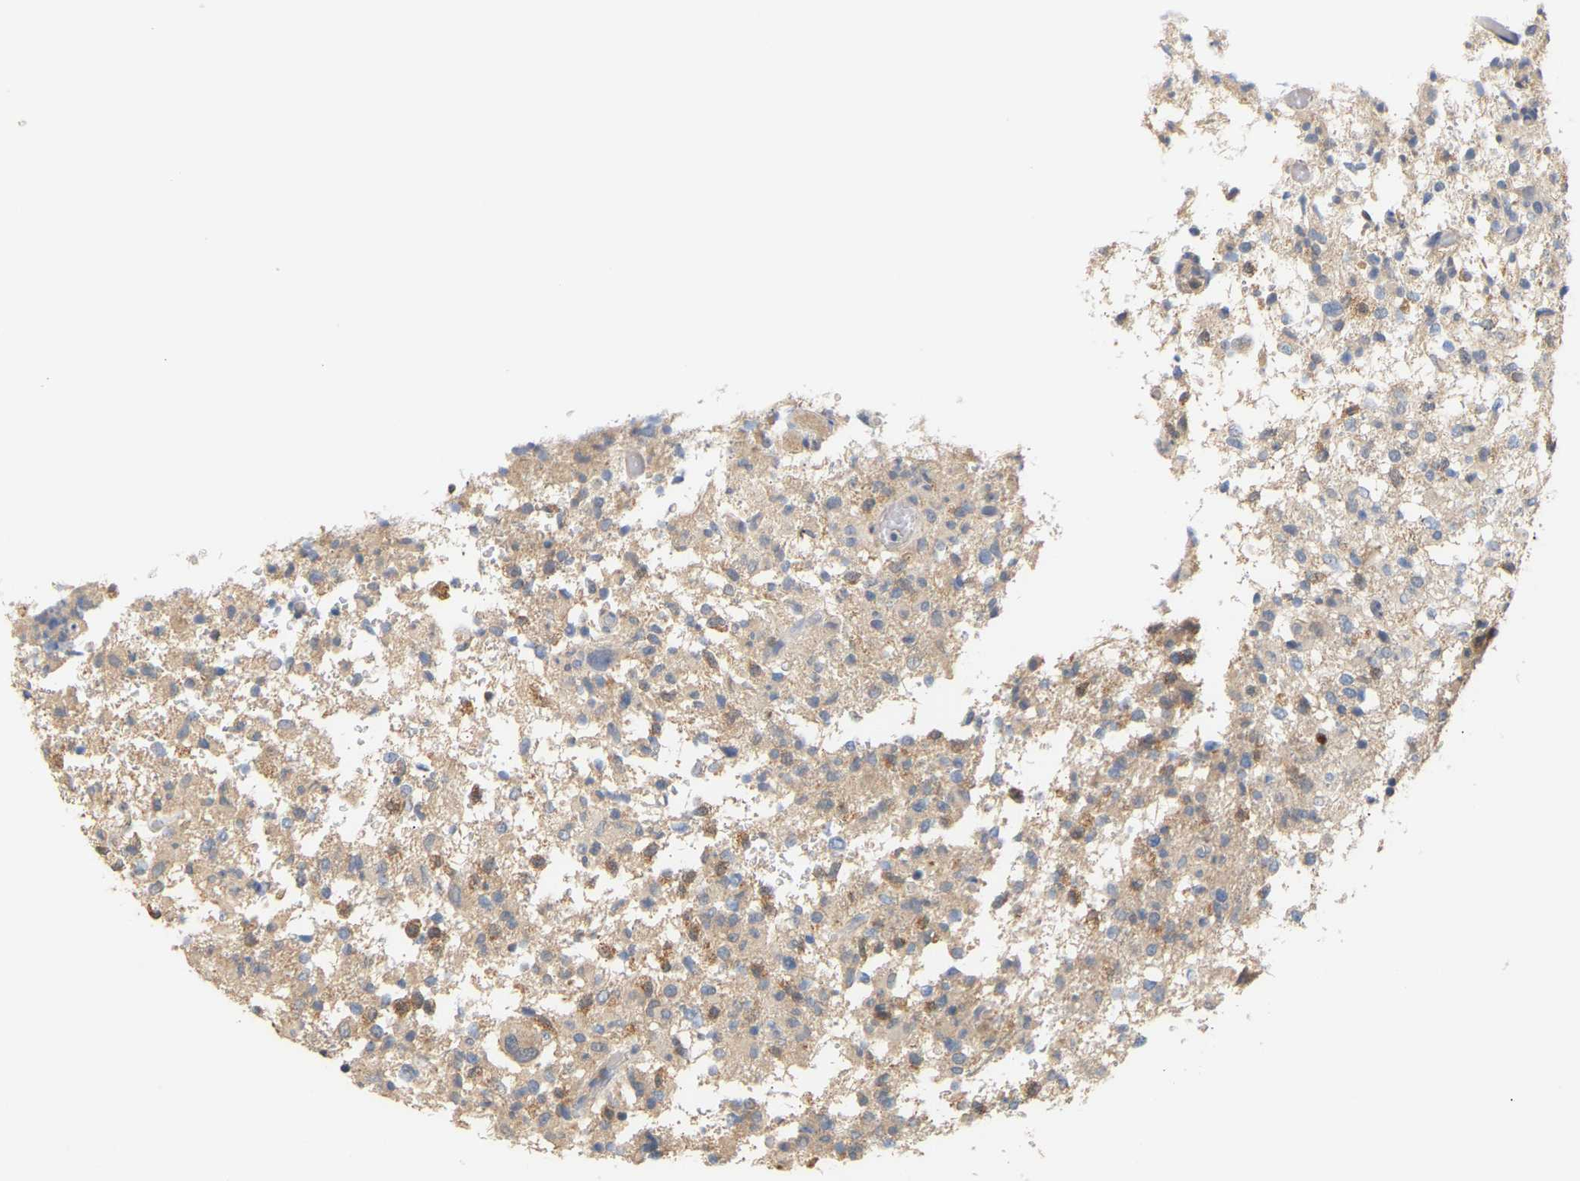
{"staining": {"intensity": "weak", "quantity": "<25%", "location": "cytoplasmic/membranous"}, "tissue": "glioma", "cell_type": "Tumor cells", "image_type": "cancer", "snomed": [{"axis": "morphology", "description": "Glioma, malignant, High grade"}, {"axis": "topography", "description": "Brain"}], "caption": "Human malignant high-grade glioma stained for a protein using immunohistochemistry (IHC) exhibits no staining in tumor cells.", "gene": "TPMT", "patient": {"sex": "female", "age": 57}}